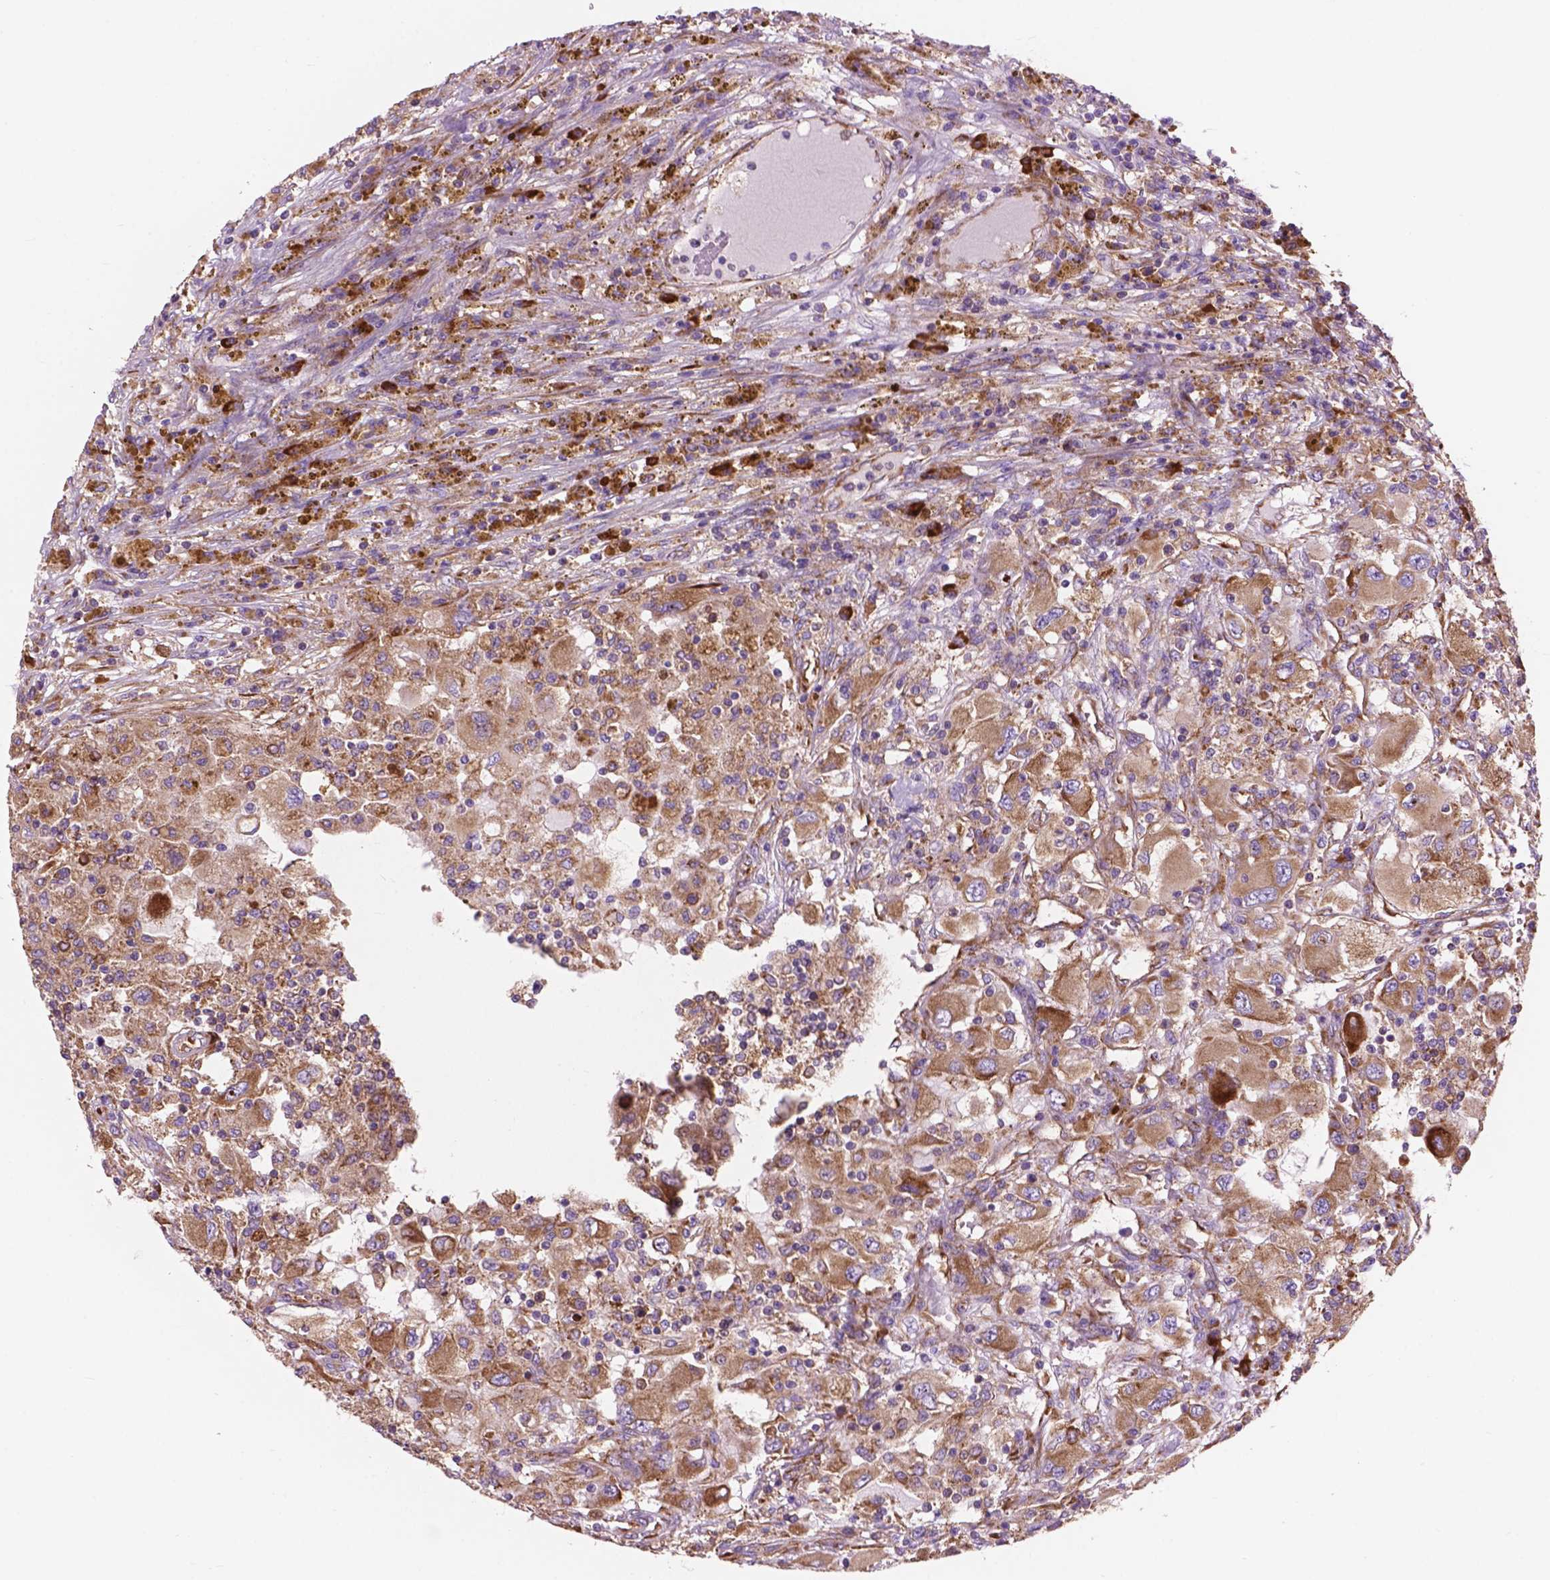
{"staining": {"intensity": "moderate", "quantity": ">75%", "location": "cytoplasmic/membranous"}, "tissue": "renal cancer", "cell_type": "Tumor cells", "image_type": "cancer", "snomed": [{"axis": "morphology", "description": "Adenocarcinoma, NOS"}, {"axis": "topography", "description": "Kidney"}], "caption": "Protein staining of adenocarcinoma (renal) tissue exhibits moderate cytoplasmic/membranous staining in approximately >75% of tumor cells.", "gene": "RPL37A", "patient": {"sex": "female", "age": 67}}